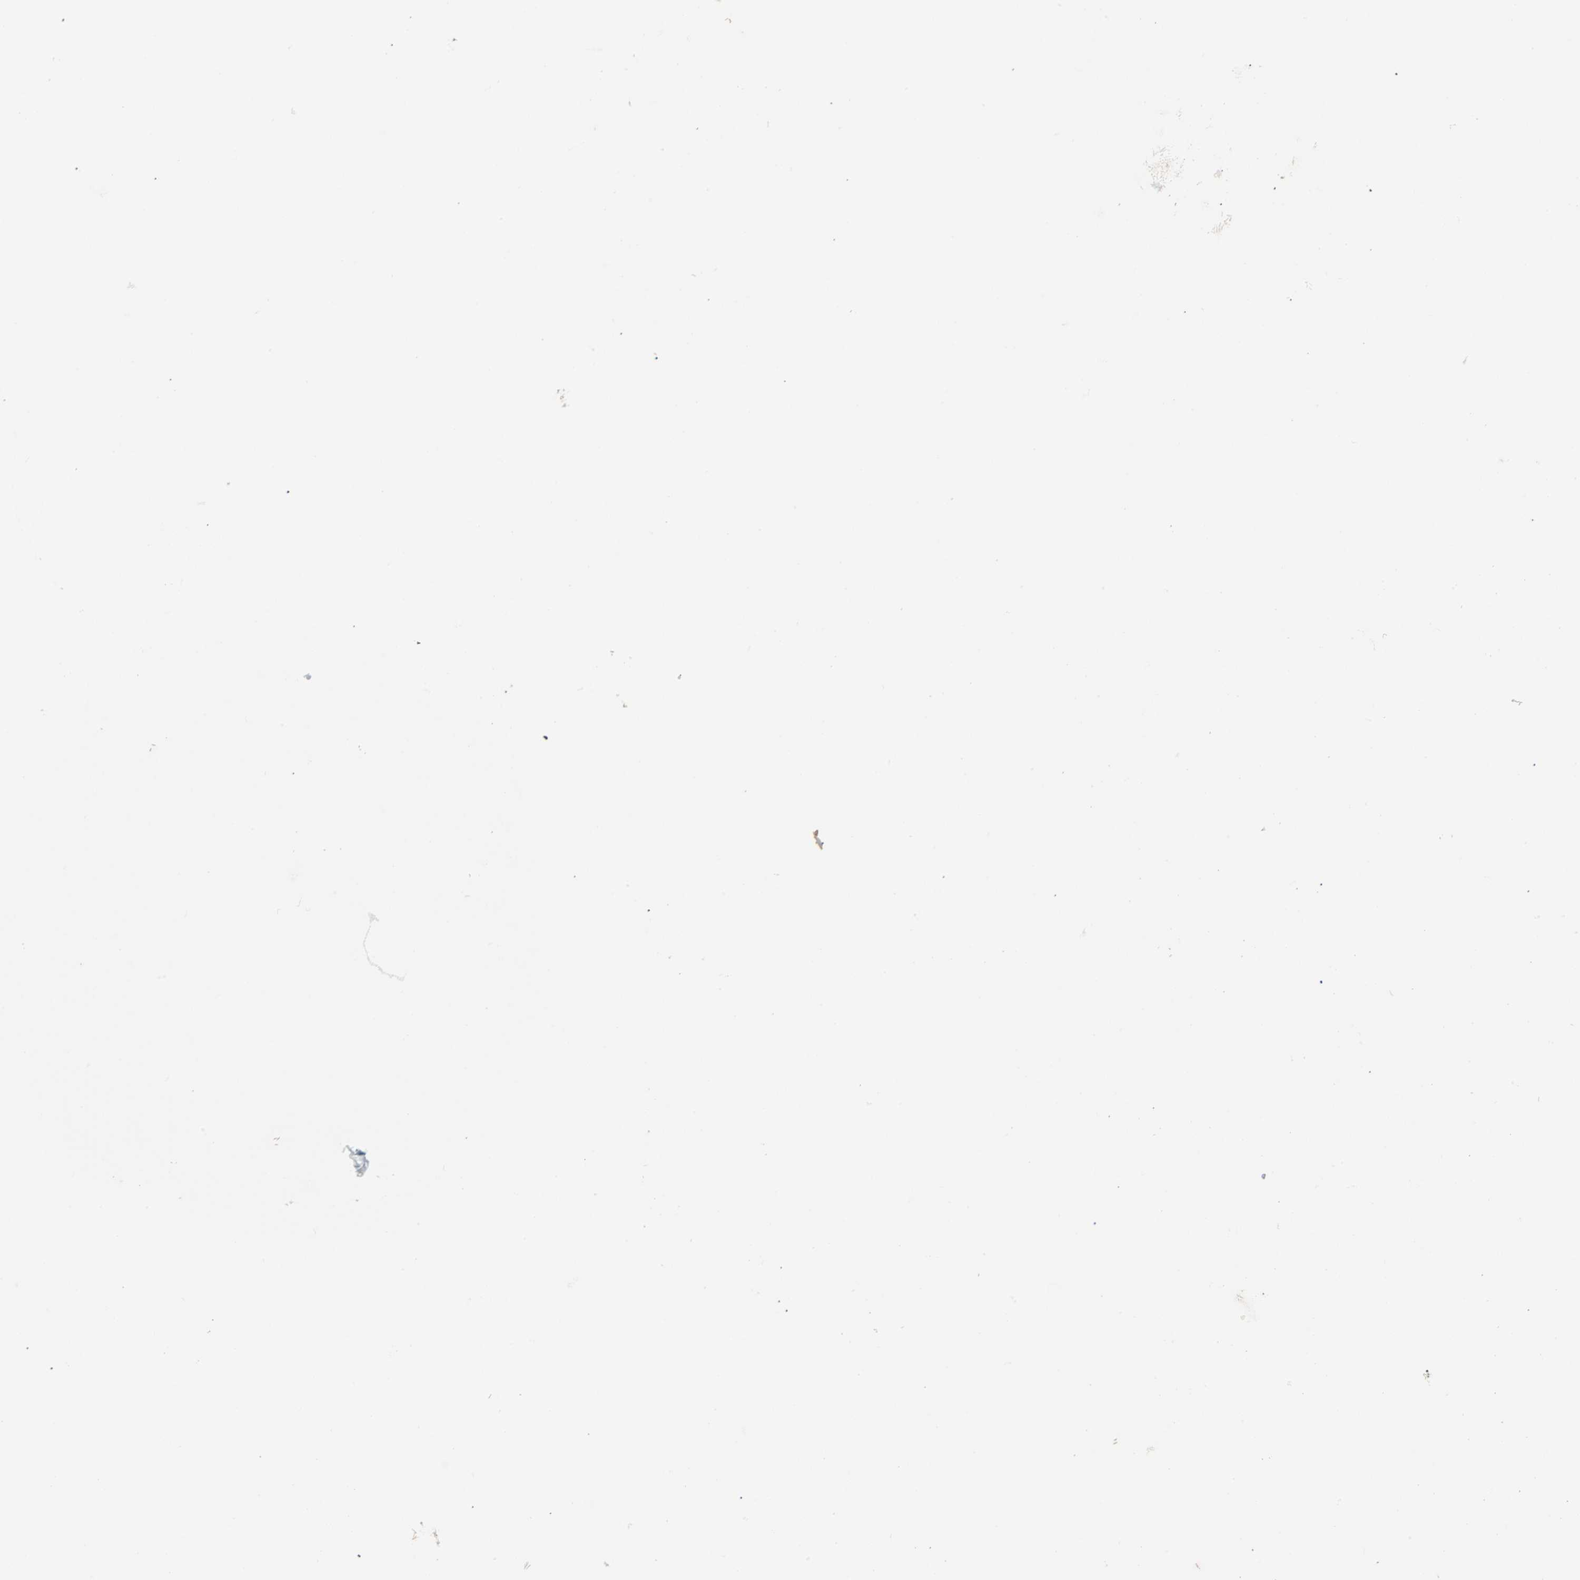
{"staining": {"intensity": "negative", "quantity": "none", "location": "none"}, "tissue": "adipose tissue", "cell_type": "Adipocytes", "image_type": "normal", "snomed": [{"axis": "morphology", "description": "Normal tissue, NOS"}, {"axis": "topography", "description": "Vascular tissue"}], "caption": "IHC of normal human adipose tissue displays no staining in adipocytes.", "gene": "B3GNT2", "patient": {"sex": "male", "age": 41}}